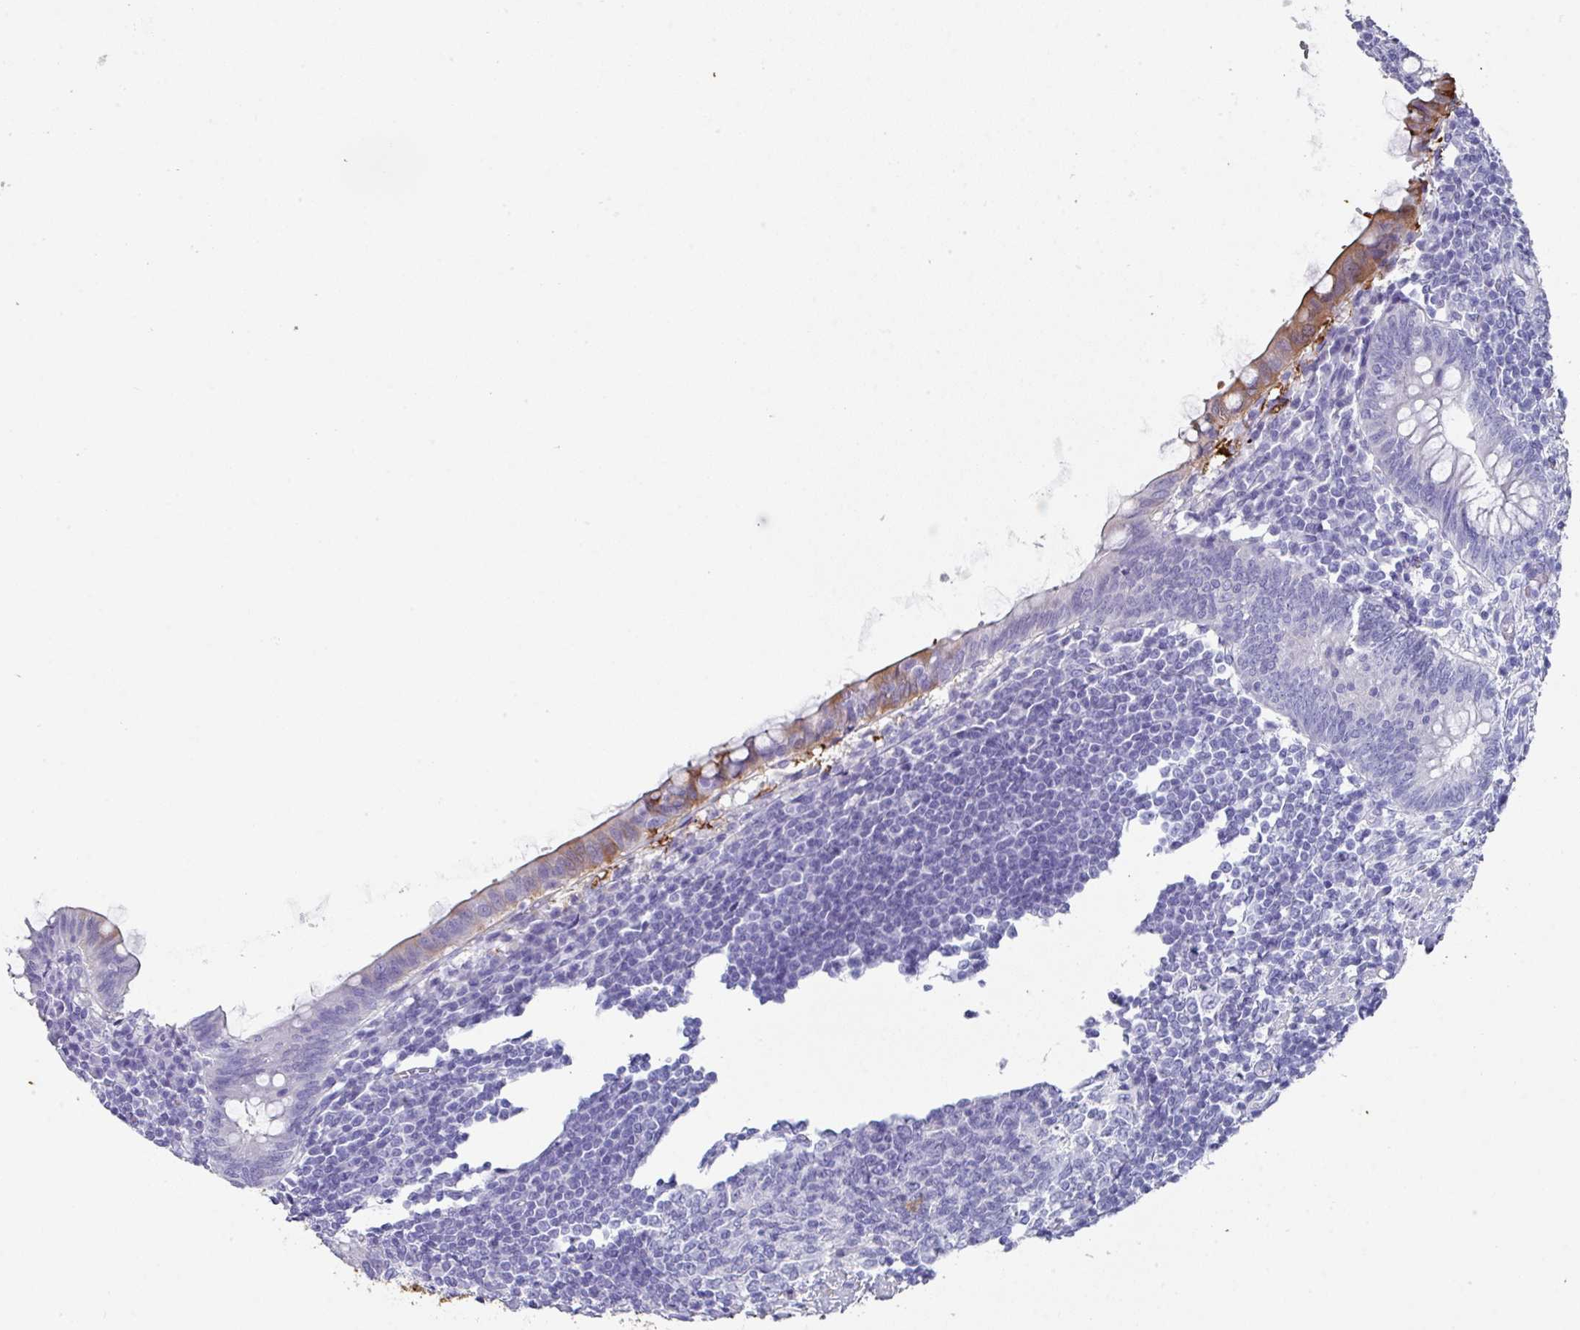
{"staining": {"intensity": "moderate", "quantity": "<25%", "location": "cytoplasmic/membranous"}, "tissue": "appendix", "cell_type": "Glandular cells", "image_type": "normal", "snomed": [{"axis": "morphology", "description": "Normal tissue, NOS"}, {"axis": "topography", "description": "Appendix"}], "caption": "Immunohistochemical staining of normal appendix demonstrates <25% levels of moderate cytoplasmic/membranous protein staining in about <25% of glandular cells. (brown staining indicates protein expression, while blue staining denotes nuclei).", "gene": "PEX10", "patient": {"sex": "male", "age": 83}}